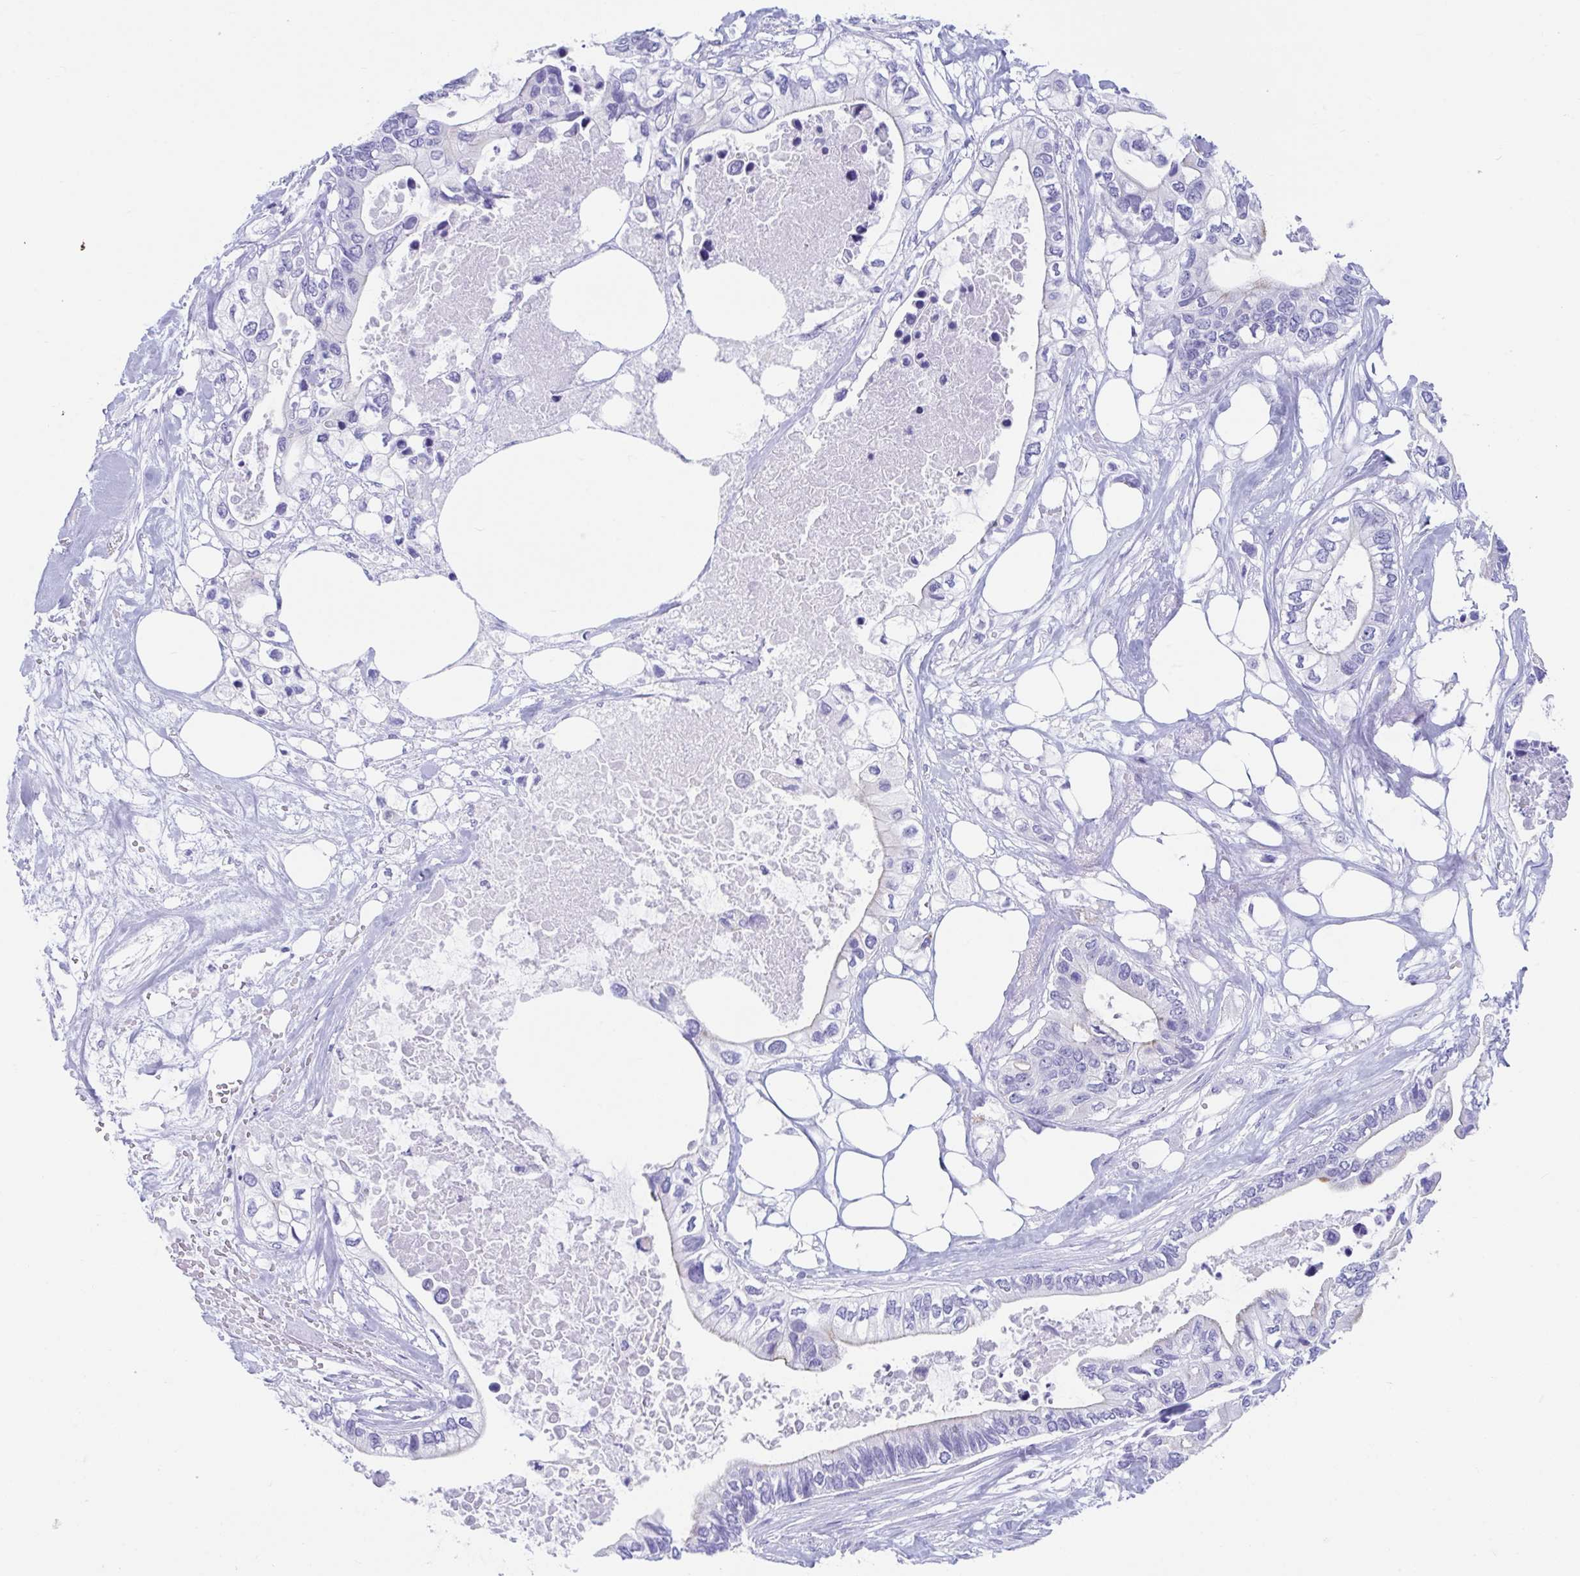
{"staining": {"intensity": "negative", "quantity": "none", "location": "none"}, "tissue": "pancreatic cancer", "cell_type": "Tumor cells", "image_type": "cancer", "snomed": [{"axis": "morphology", "description": "Adenocarcinoma, NOS"}, {"axis": "topography", "description": "Pancreas"}], "caption": "High magnification brightfield microscopy of pancreatic adenocarcinoma stained with DAB (3,3'-diaminobenzidine) (brown) and counterstained with hematoxylin (blue): tumor cells show no significant expression. Nuclei are stained in blue.", "gene": "TTC30B", "patient": {"sex": "female", "age": 63}}